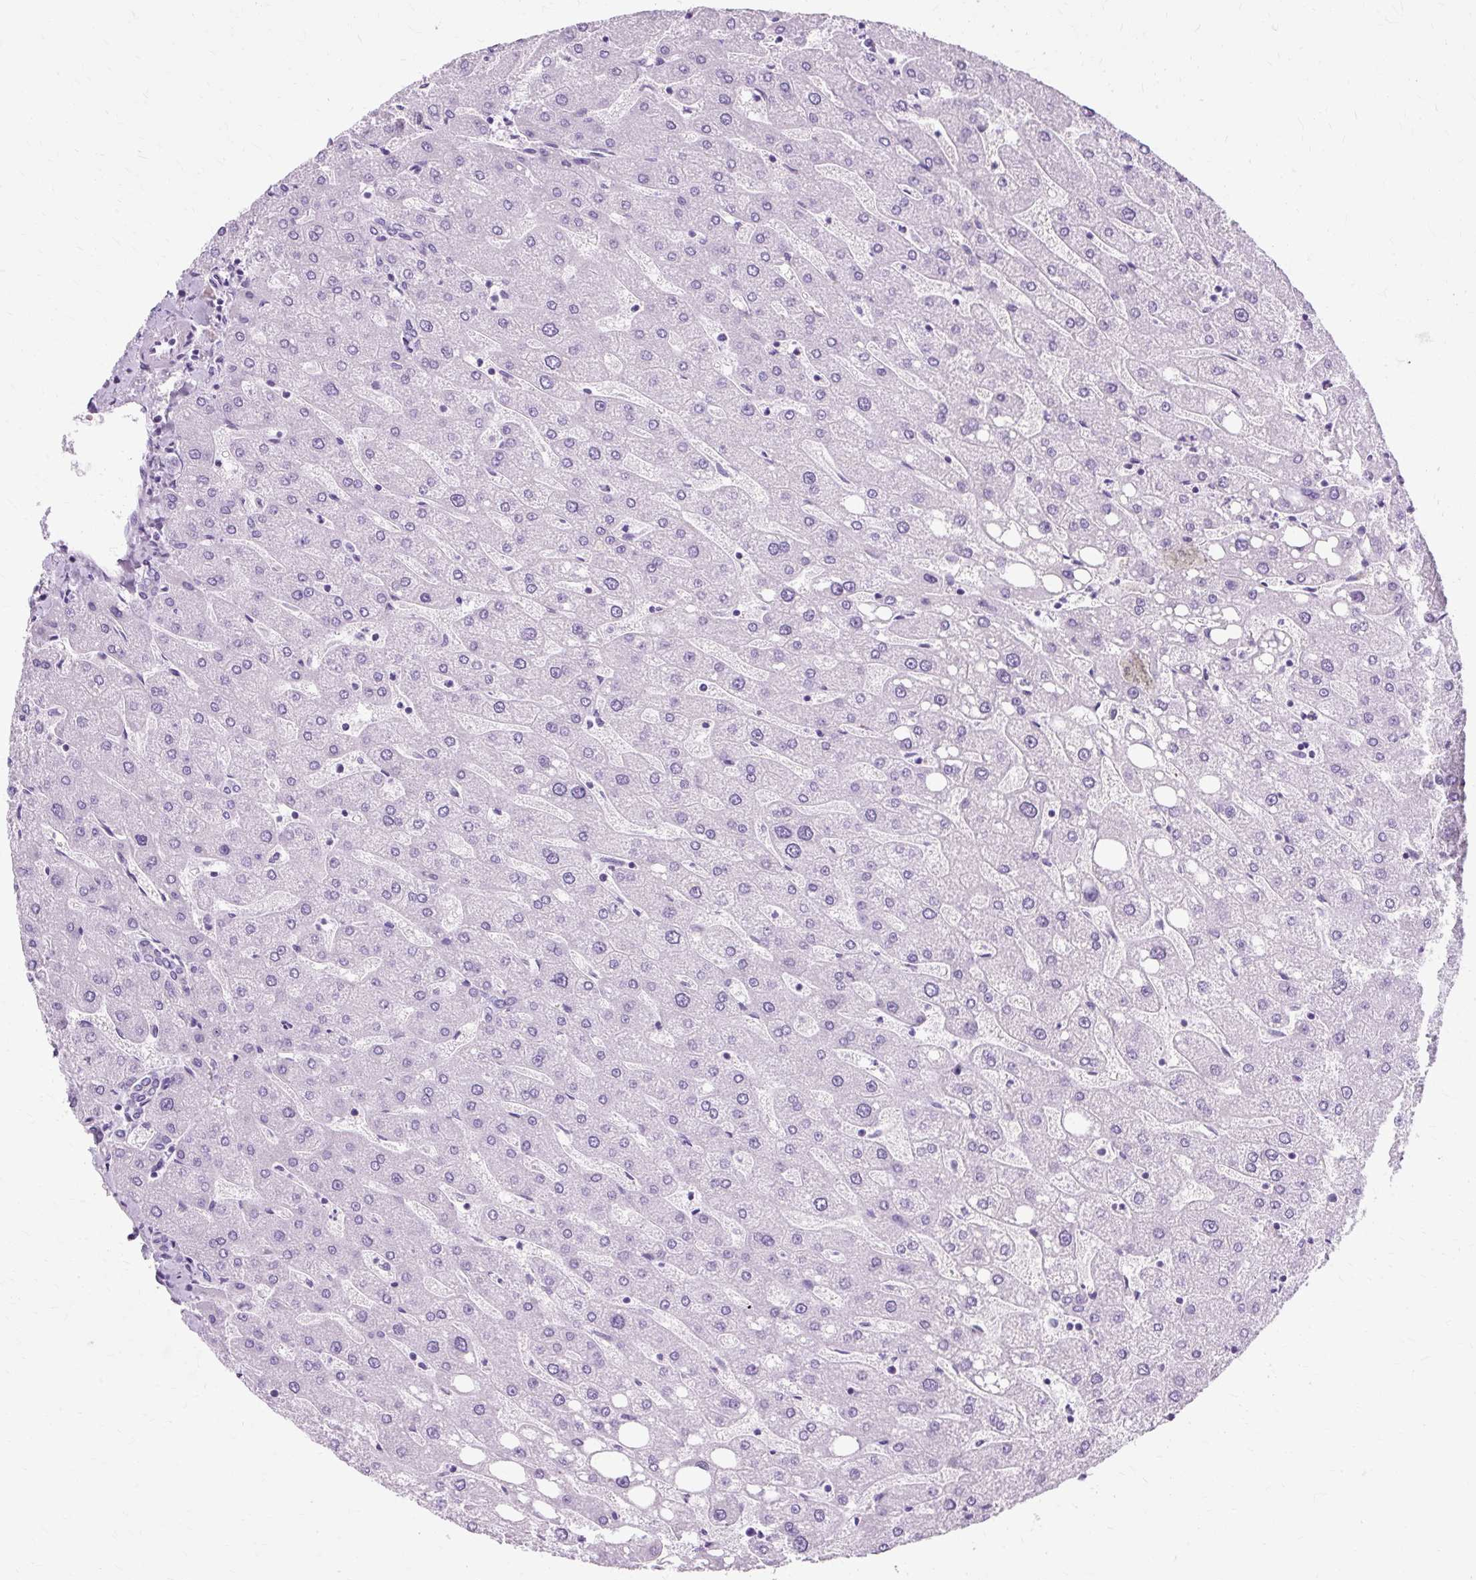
{"staining": {"intensity": "negative", "quantity": "none", "location": "none"}, "tissue": "liver", "cell_type": "Cholangiocytes", "image_type": "normal", "snomed": [{"axis": "morphology", "description": "Normal tissue, NOS"}, {"axis": "topography", "description": "Liver"}], "caption": "IHC of unremarkable liver shows no staining in cholangiocytes. (DAB (3,3'-diaminobenzidine) immunohistochemistry, high magnification).", "gene": "TMEM89", "patient": {"sex": "male", "age": 67}}